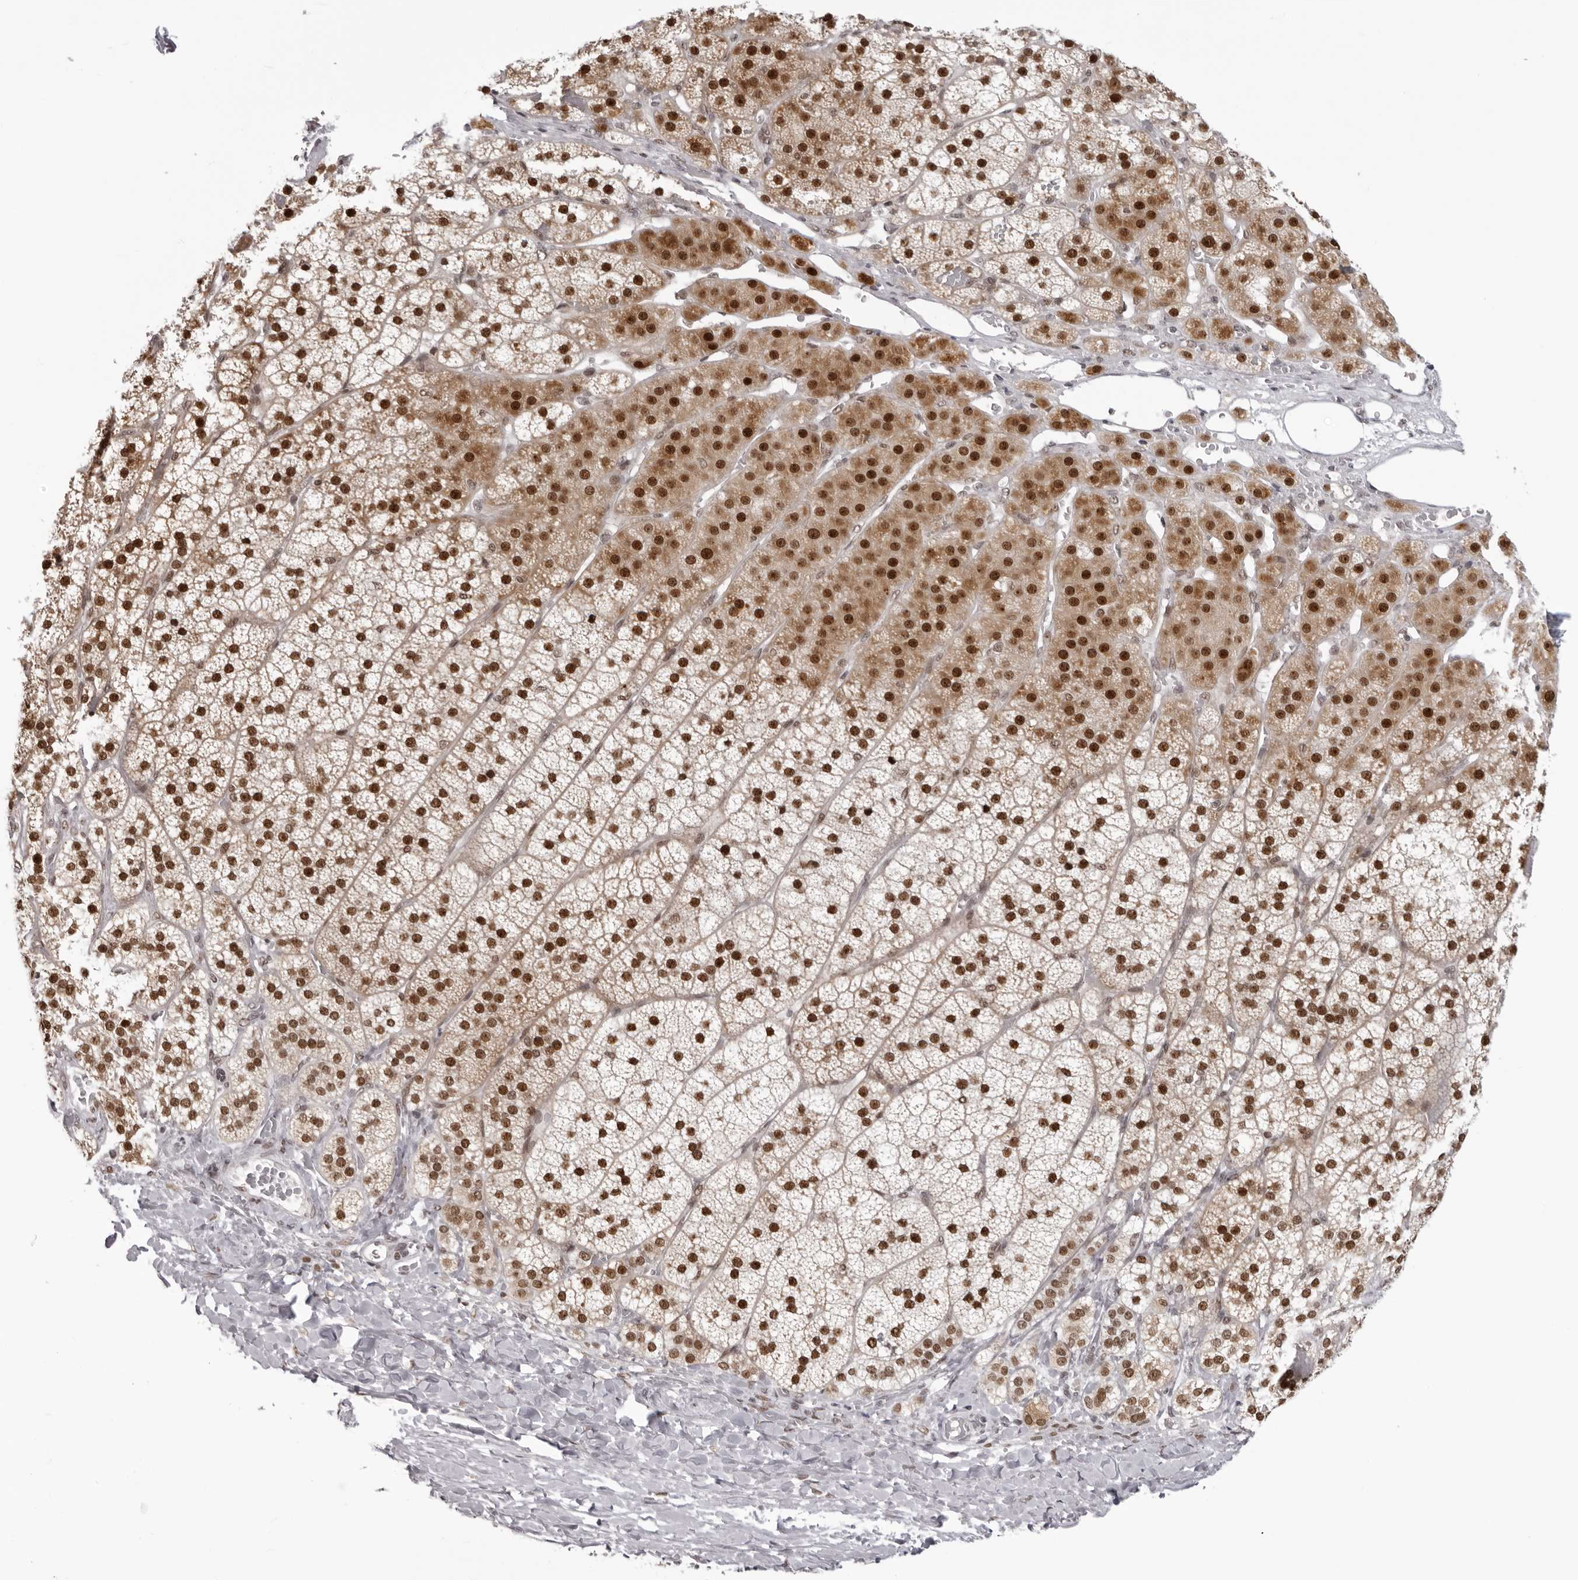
{"staining": {"intensity": "strong", "quantity": ">75%", "location": "cytoplasmic/membranous,nuclear"}, "tissue": "adrenal gland", "cell_type": "Glandular cells", "image_type": "normal", "snomed": [{"axis": "morphology", "description": "Normal tissue, NOS"}, {"axis": "topography", "description": "Adrenal gland"}], "caption": "High-power microscopy captured an immunohistochemistry (IHC) image of benign adrenal gland, revealing strong cytoplasmic/membranous,nuclear expression in approximately >75% of glandular cells. The staining was performed using DAB (3,3'-diaminobenzidine) to visualize the protein expression in brown, while the nuclei were stained in blue with hematoxylin (Magnification: 20x).", "gene": "HEXIM2", "patient": {"sex": "female", "age": 44}}